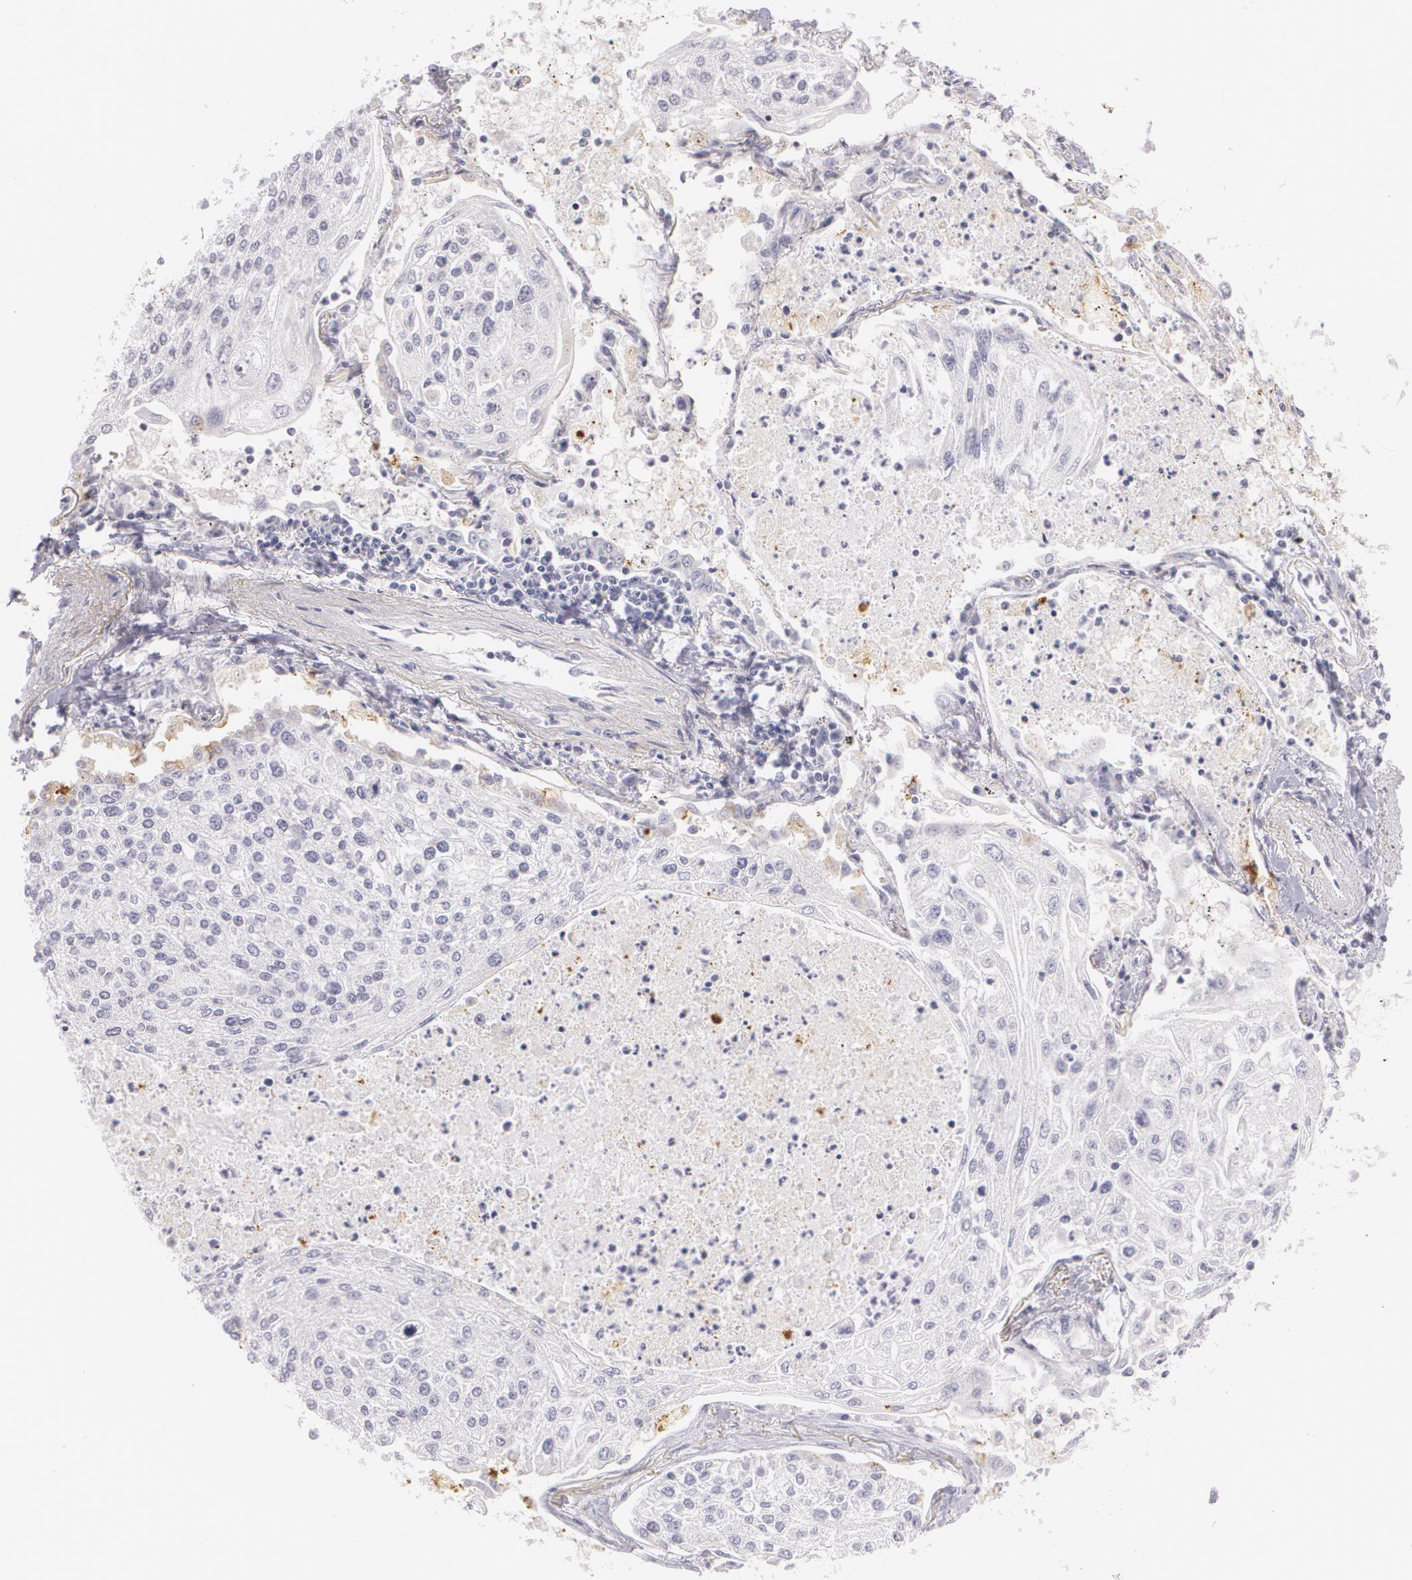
{"staining": {"intensity": "negative", "quantity": "none", "location": "none"}, "tissue": "lung cancer", "cell_type": "Tumor cells", "image_type": "cancer", "snomed": [{"axis": "morphology", "description": "Squamous cell carcinoma, NOS"}, {"axis": "topography", "description": "Lung"}], "caption": "IHC of human lung squamous cell carcinoma reveals no positivity in tumor cells. (DAB IHC visualized using brightfield microscopy, high magnification).", "gene": "ZBTB16", "patient": {"sex": "male", "age": 75}}